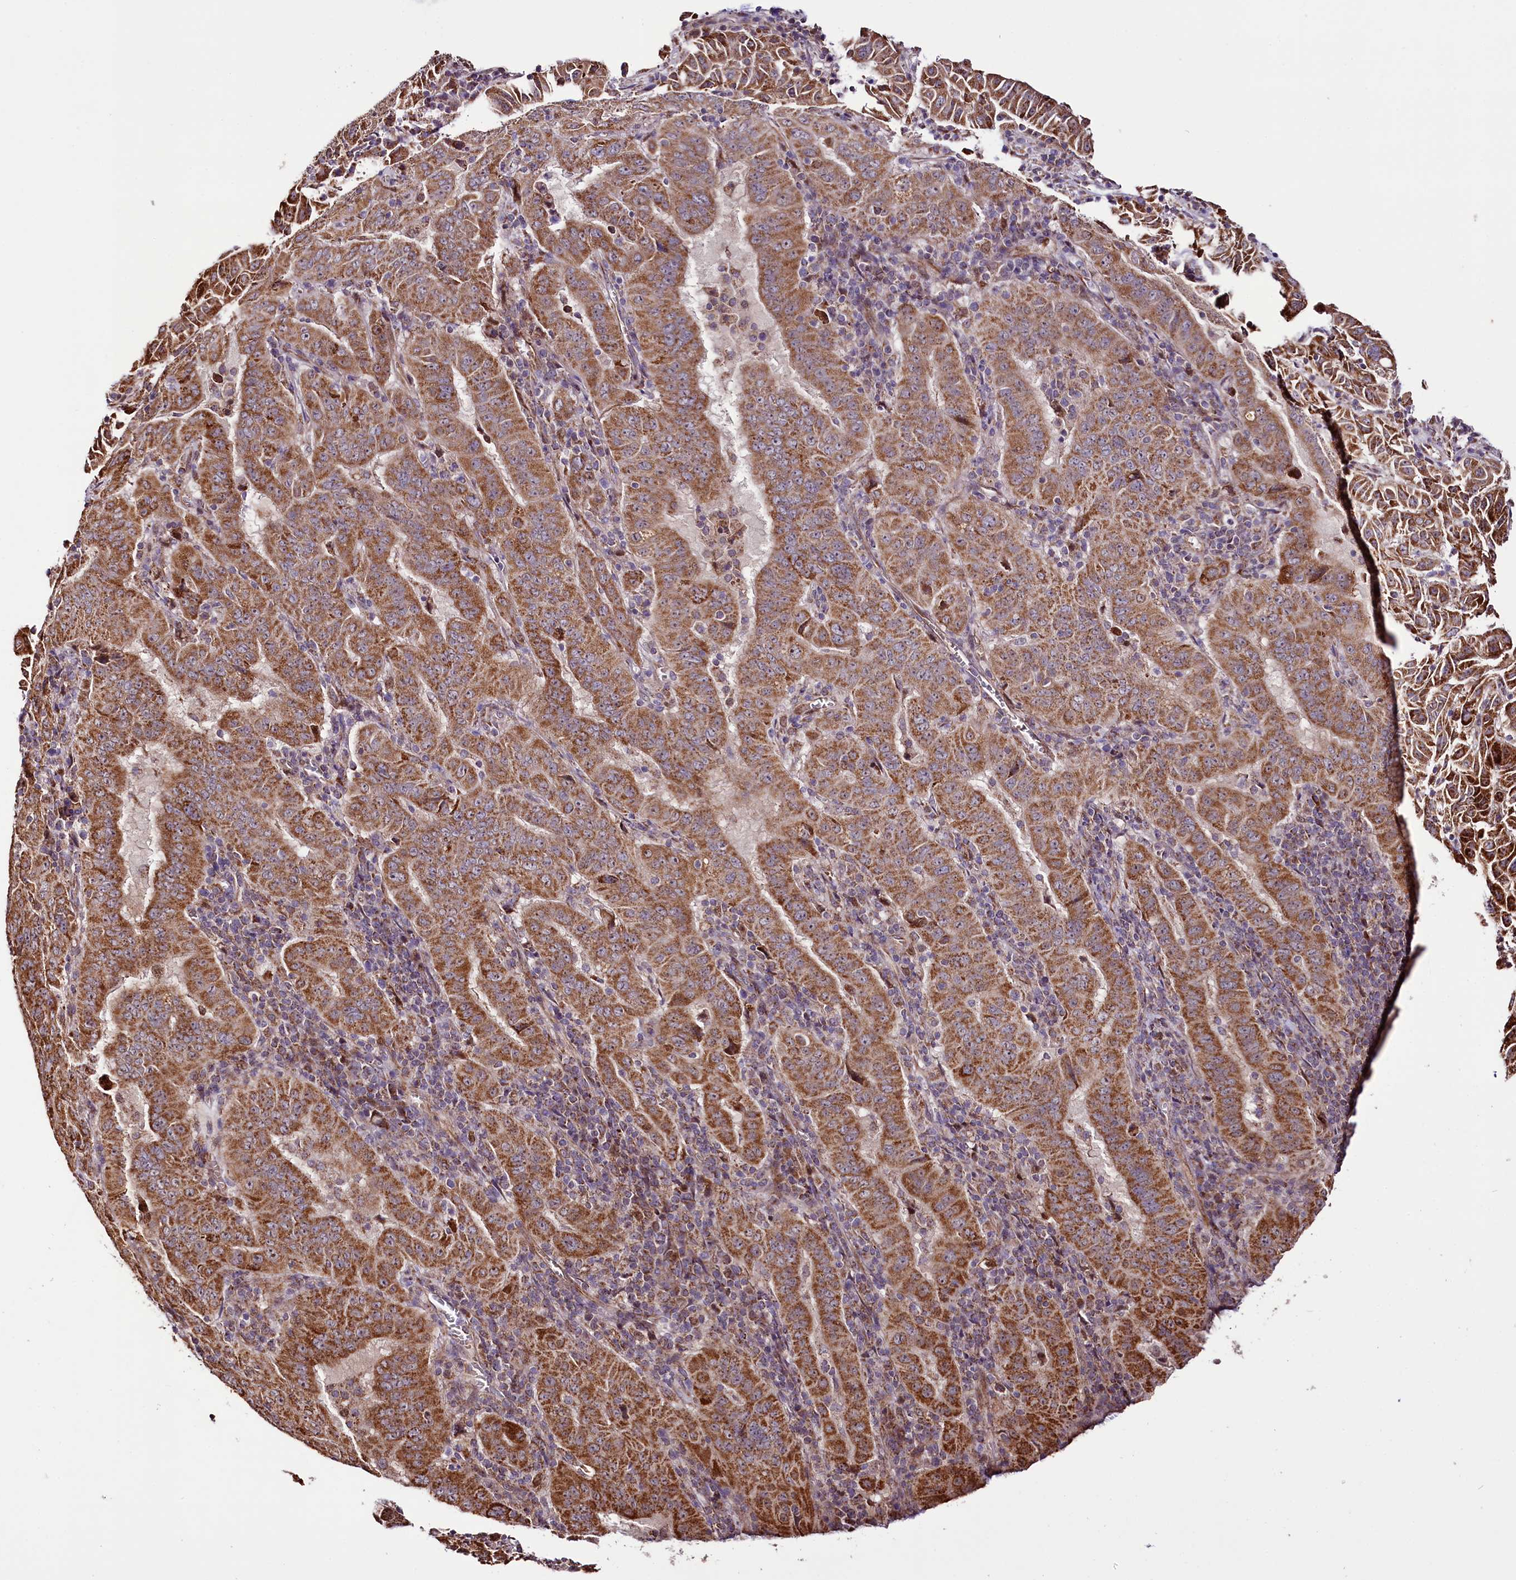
{"staining": {"intensity": "moderate", "quantity": ">75%", "location": "cytoplasmic/membranous"}, "tissue": "pancreatic cancer", "cell_type": "Tumor cells", "image_type": "cancer", "snomed": [{"axis": "morphology", "description": "Adenocarcinoma, NOS"}, {"axis": "topography", "description": "Pancreas"}], "caption": "Immunohistochemistry (IHC) photomicrograph of pancreatic cancer (adenocarcinoma) stained for a protein (brown), which demonstrates medium levels of moderate cytoplasmic/membranous expression in approximately >75% of tumor cells.", "gene": "ST7", "patient": {"sex": "male", "age": 63}}